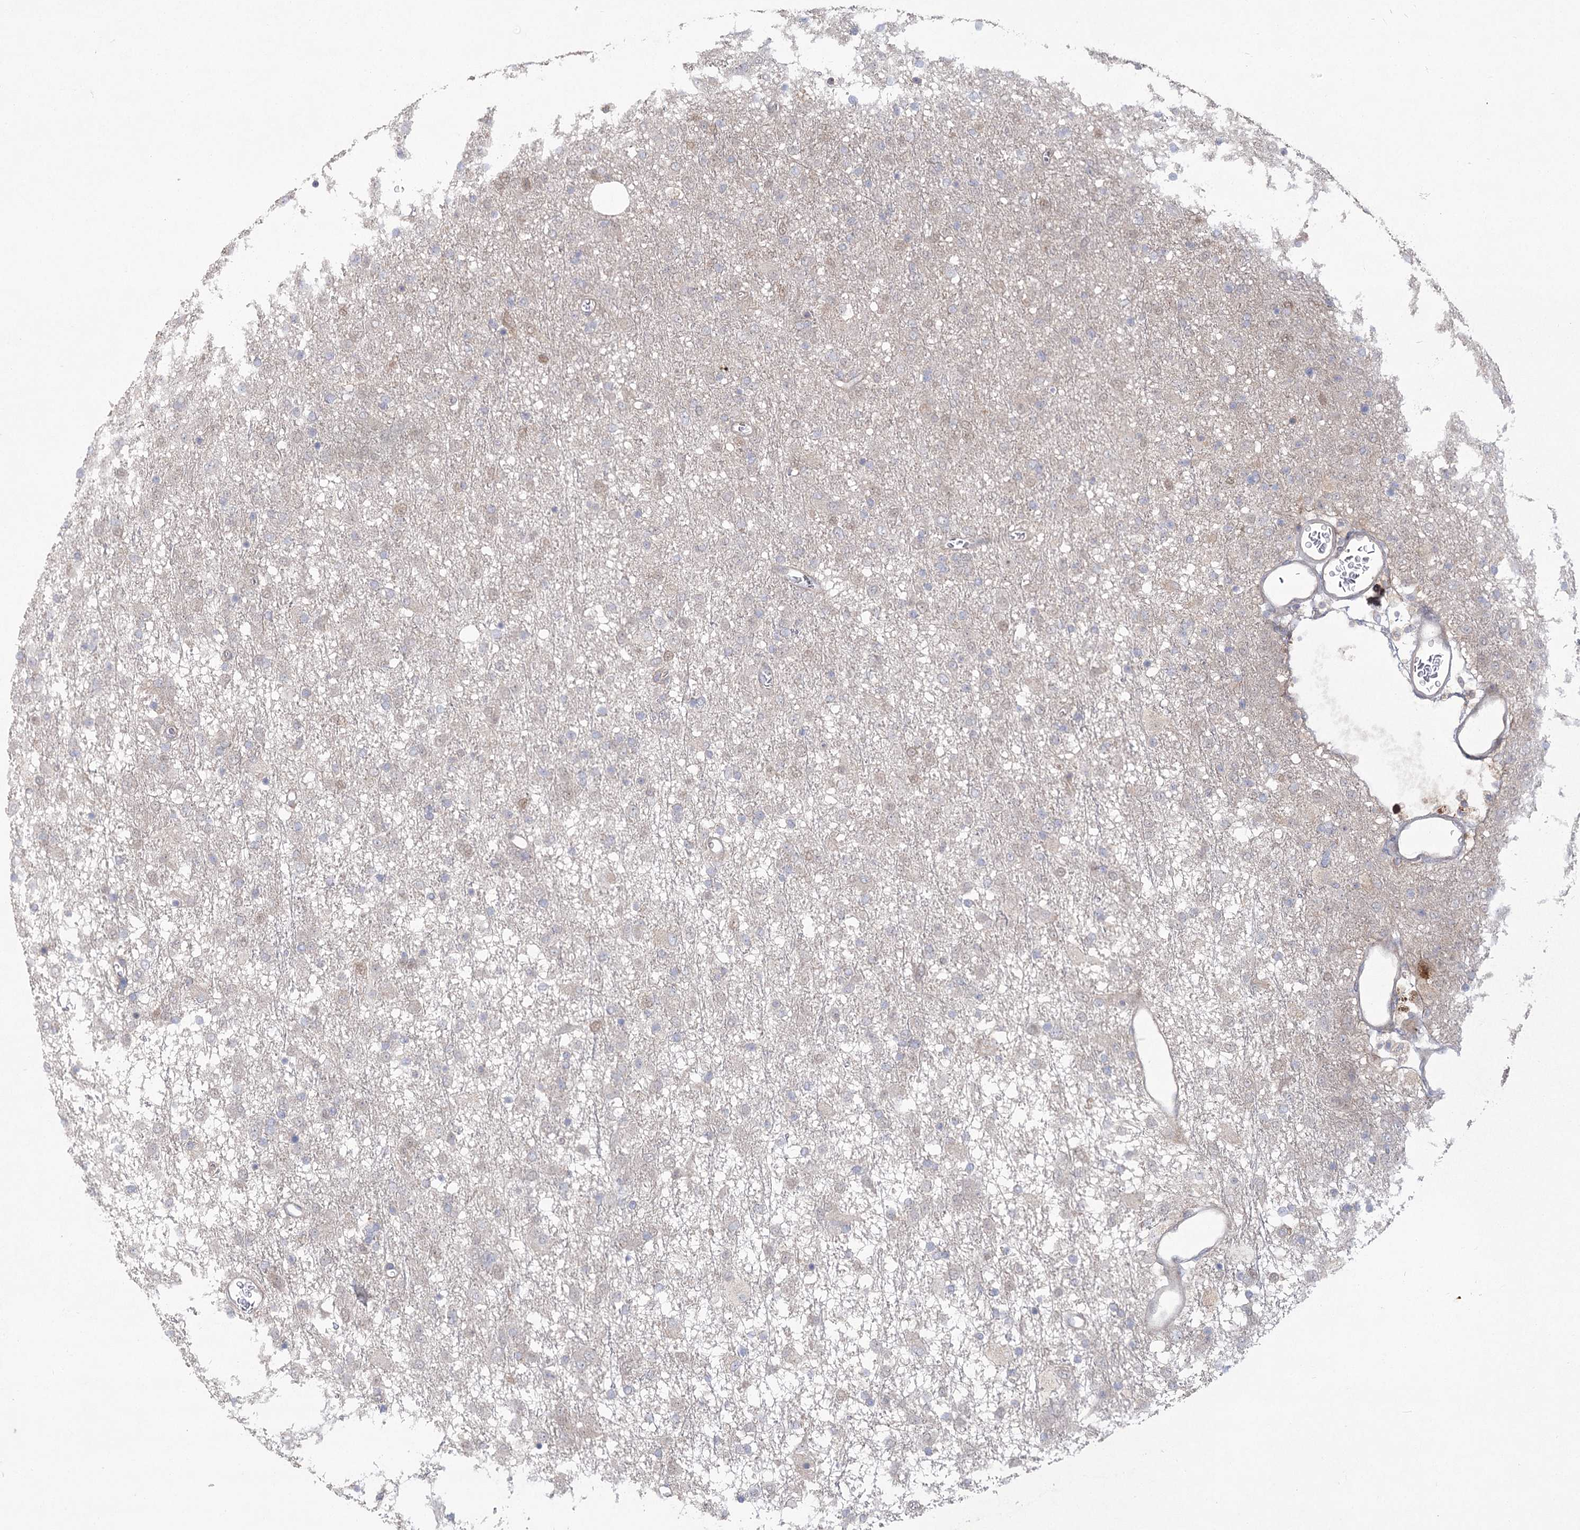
{"staining": {"intensity": "weak", "quantity": "<25%", "location": "nuclear"}, "tissue": "glioma", "cell_type": "Tumor cells", "image_type": "cancer", "snomed": [{"axis": "morphology", "description": "Glioma, malignant, Low grade"}, {"axis": "topography", "description": "Brain"}], "caption": "A histopathology image of human glioma is negative for staining in tumor cells.", "gene": "CAMTA1", "patient": {"sex": "male", "age": 65}}